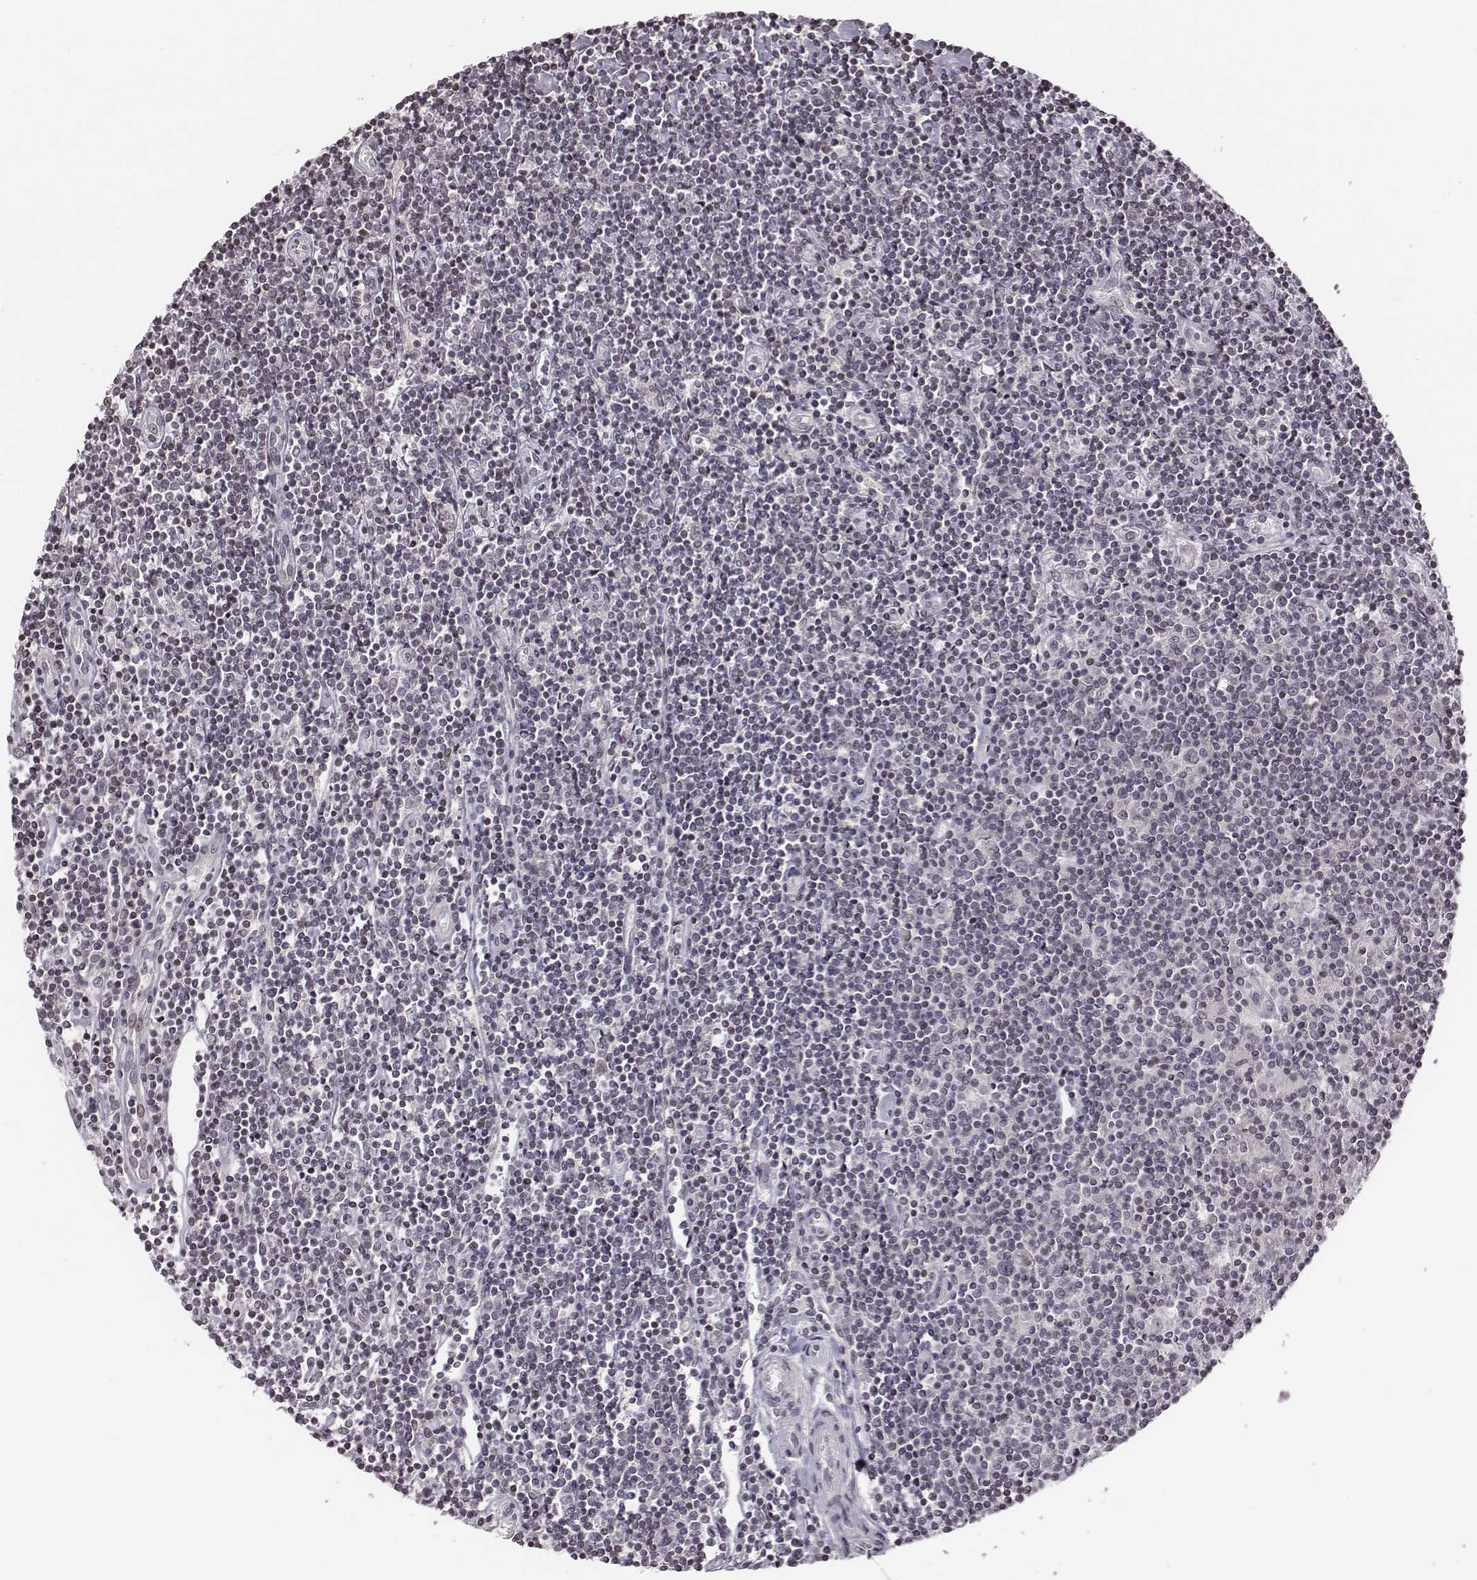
{"staining": {"intensity": "negative", "quantity": "none", "location": "none"}, "tissue": "lymphoma", "cell_type": "Tumor cells", "image_type": "cancer", "snomed": [{"axis": "morphology", "description": "Hodgkin's disease, NOS"}, {"axis": "topography", "description": "Lymph node"}], "caption": "This is an immunohistochemistry (IHC) histopathology image of Hodgkin's disease. There is no expression in tumor cells.", "gene": "GRM4", "patient": {"sex": "male", "age": 40}}